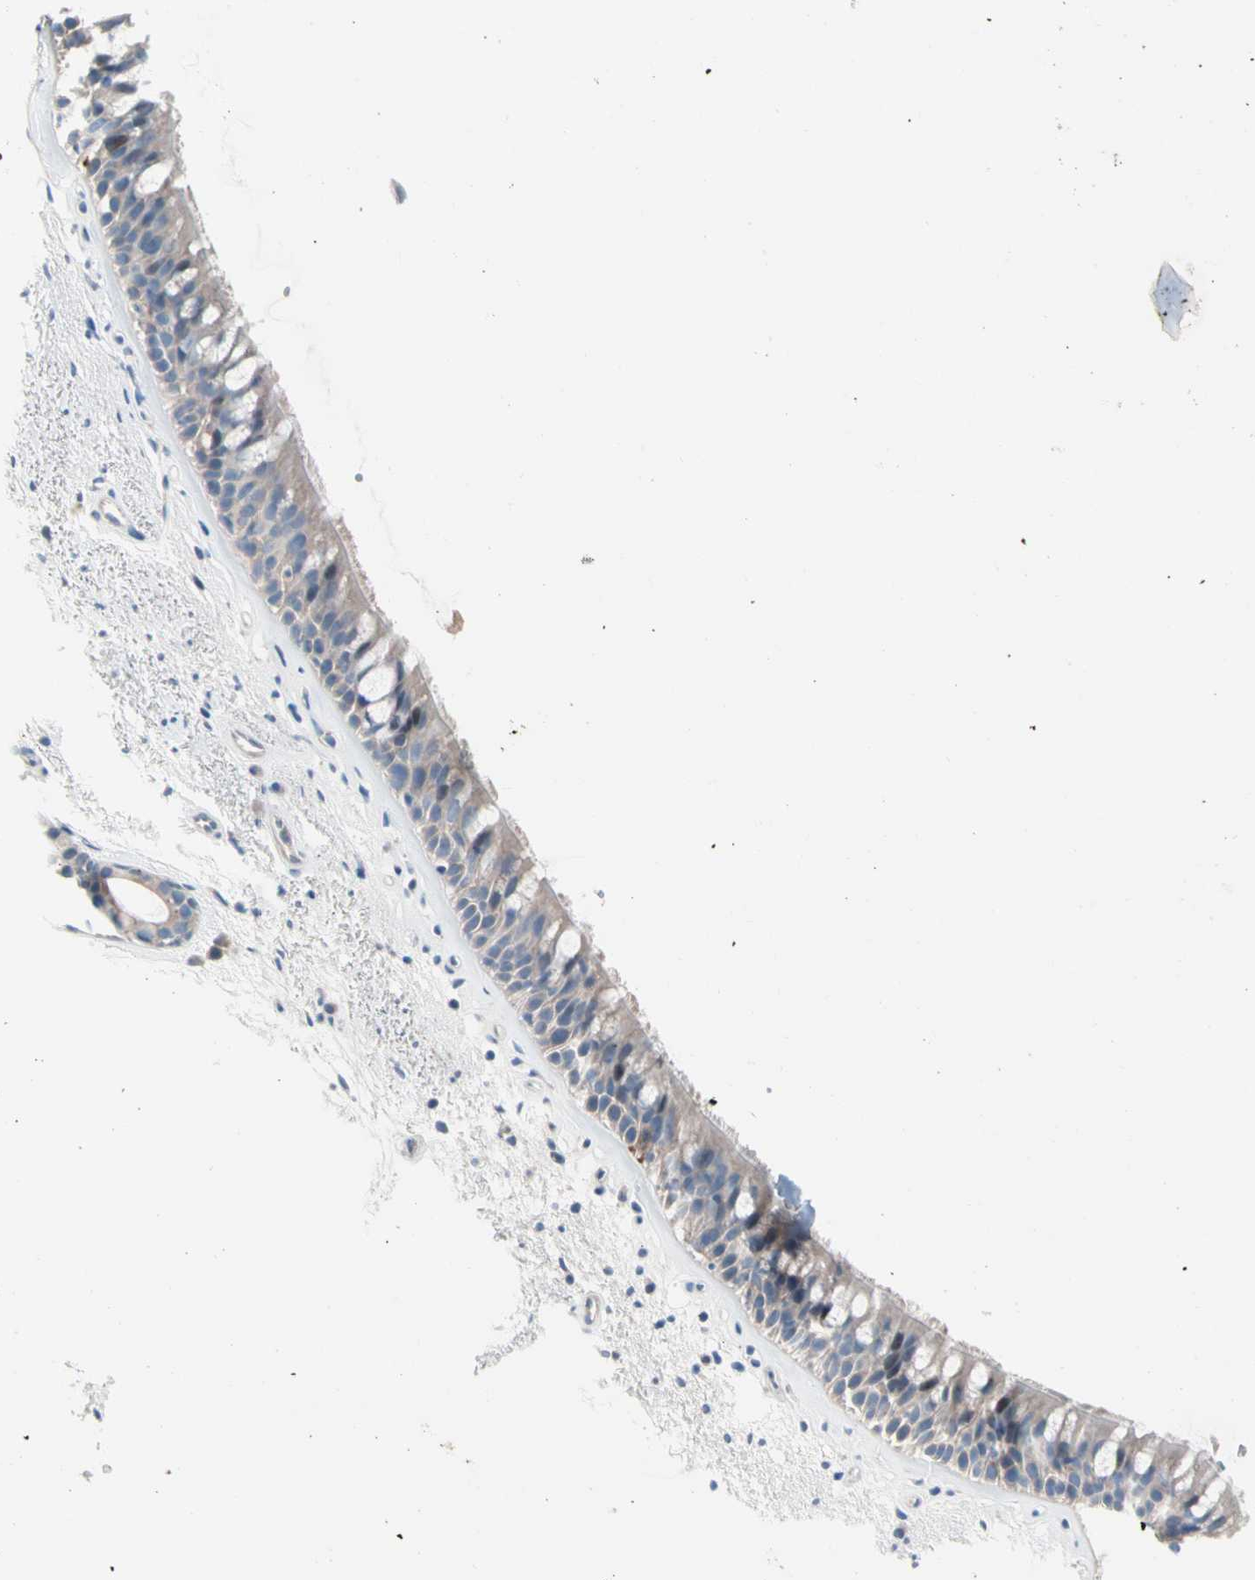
{"staining": {"intensity": "weak", "quantity": "25%-75%", "location": "cytoplasmic/membranous"}, "tissue": "bronchus", "cell_type": "Respiratory epithelial cells", "image_type": "normal", "snomed": [{"axis": "morphology", "description": "Normal tissue, NOS"}, {"axis": "topography", "description": "Bronchus"}], "caption": "A brown stain labels weak cytoplasmic/membranous positivity of a protein in respiratory epithelial cells of benign bronchus.", "gene": "CASQ1", "patient": {"sex": "female", "age": 54}}